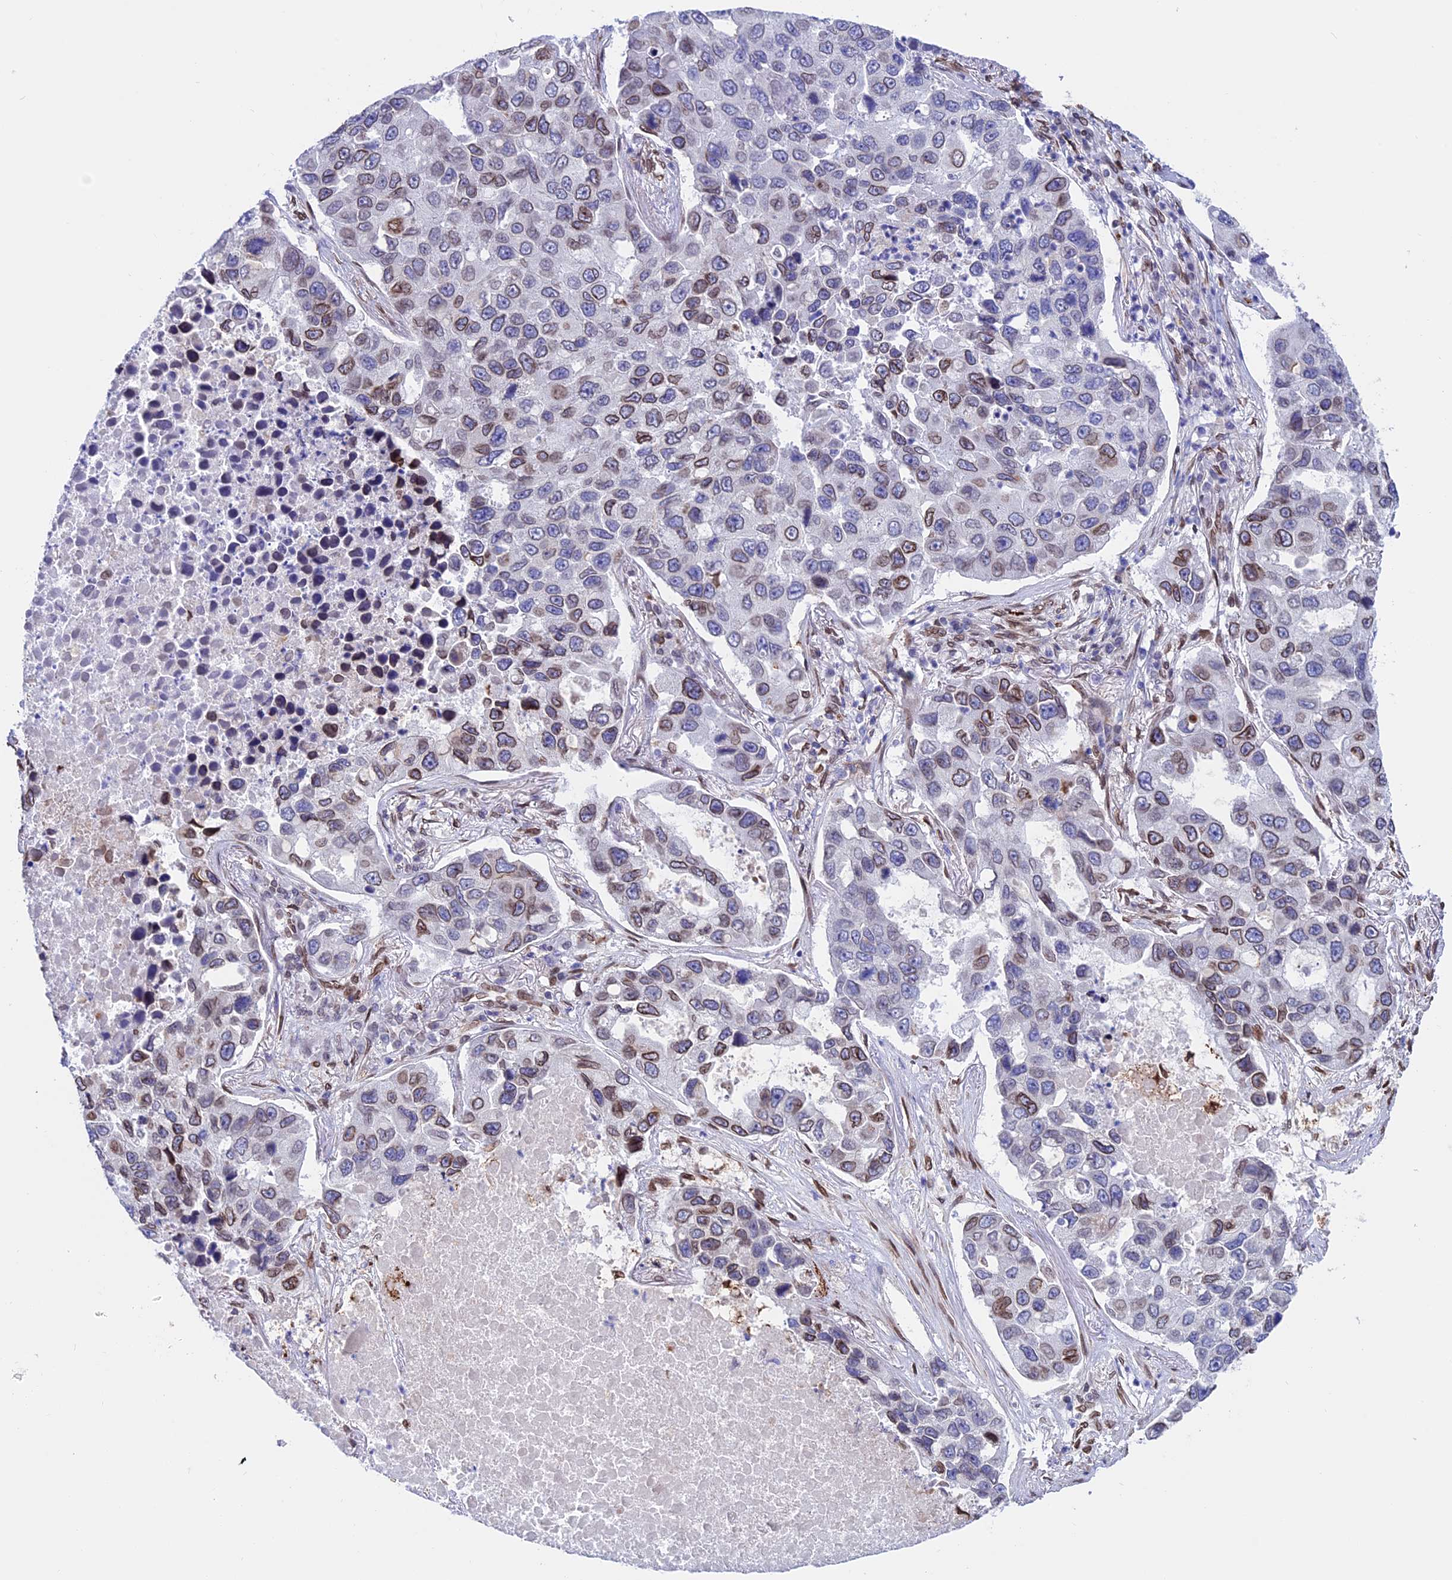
{"staining": {"intensity": "moderate", "quantity": "<25%", "location": "cytoplasmic/membranous,nuclear"}, "tissue": "lung cancer", "cell_type": "Tumor cells", "image_type": "cancer", "snomed": [{"axis": "morphology", "description": "Adenocarcinoma, NOS"}, {"axis": "topography", "description": "Lung"}], "caption": "IHC (DAB) staining of human lung cancer demonstrates moderate cytoplasmic/membranous and nuclear protein expression in about <25% of tumor cells.", "gene": "TMPRSS7", "patient": {"sex": "male", "age": 64}}